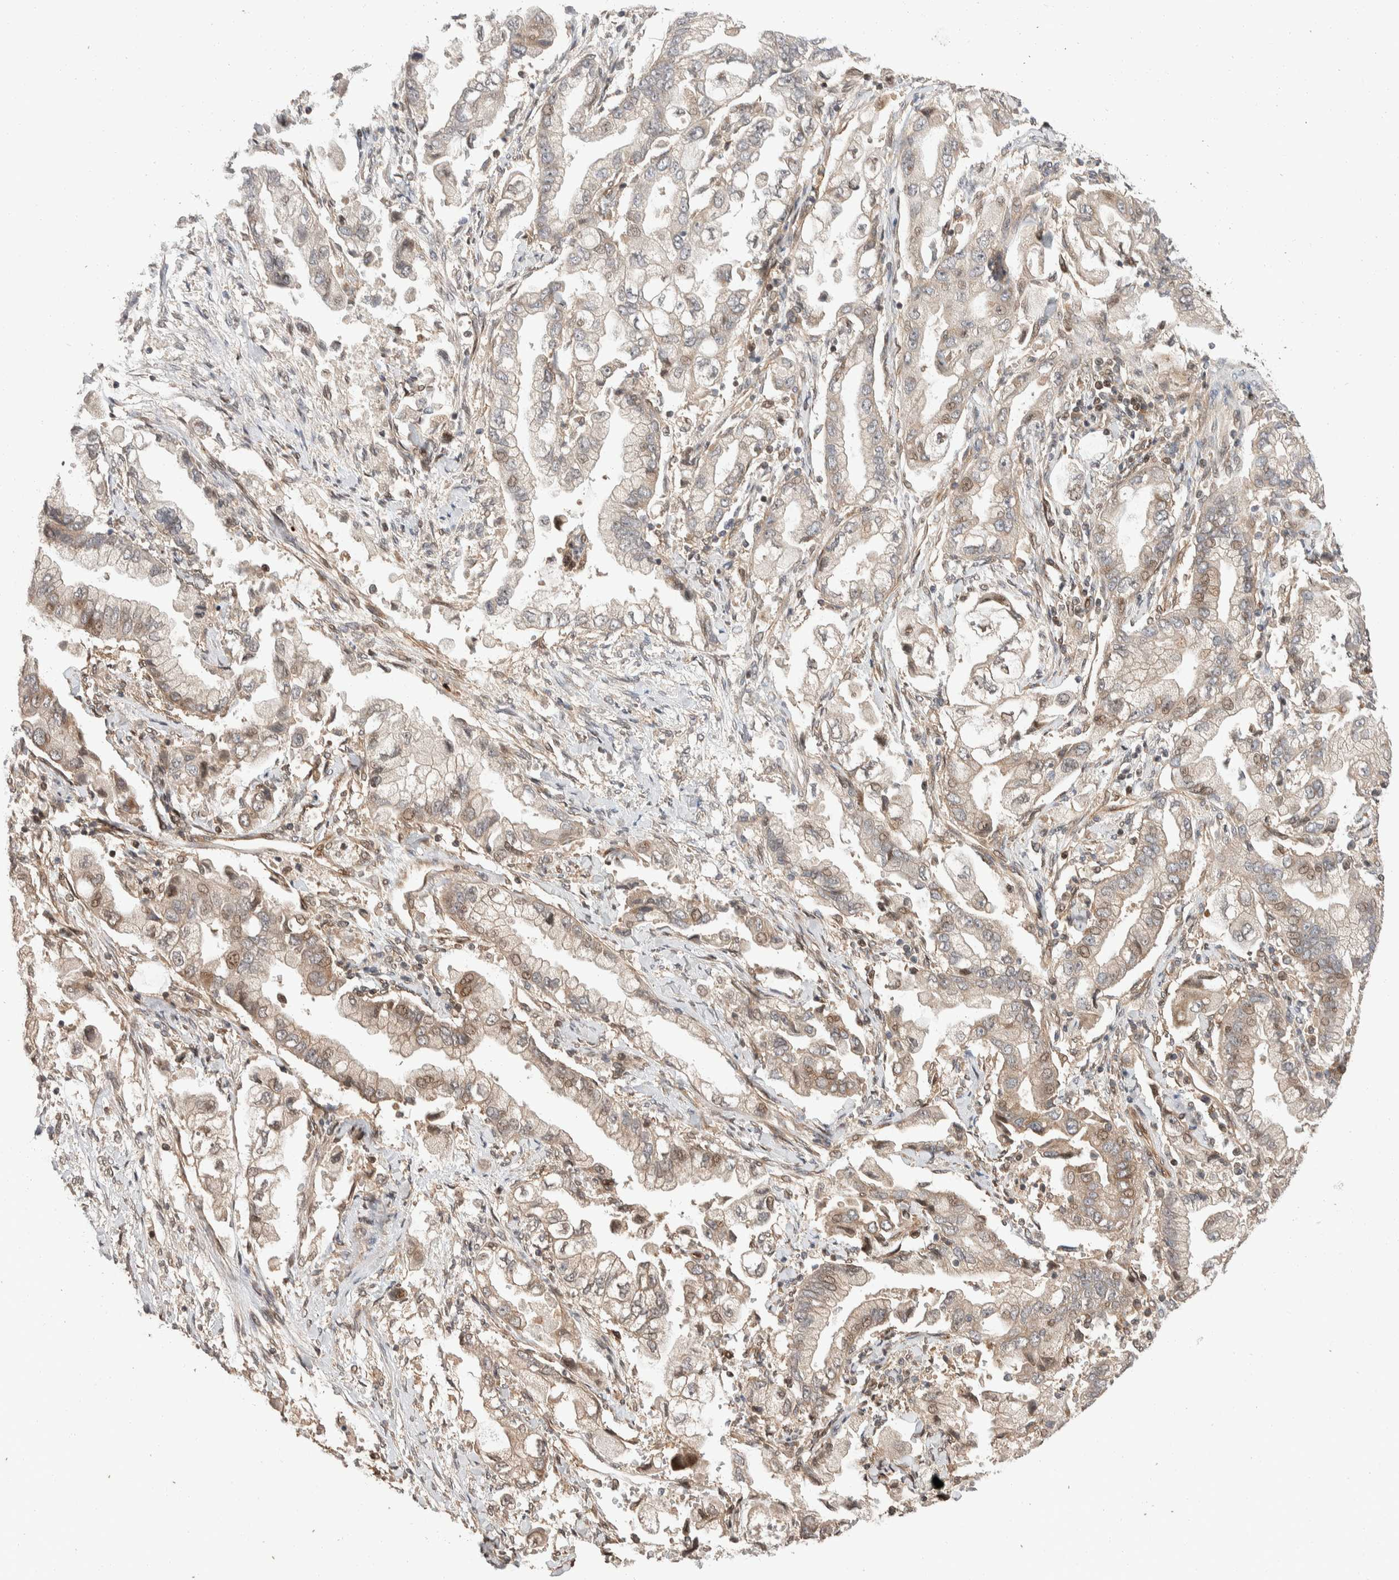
{"staining": {"intensity": "weak", "quantity": "25%-75%", "location": "cytoplasmic/membranous,nuclear"}, "tissue": "stomach cancer", "cell_type": "Tumor cells", "image_type": "cancer", "snomed": [{"axis": "morphology", "description": "Normal tissue, NOS"}, {"axis": "morphology", "description": "Adenocarcinoma, NOS"}, {"axis": "topography", "description": "Stomach"}], "caption": "Stomach cancer (adenocarcinoma) was stained to show a protein in brown. There is low levels of weak cytoplasmic/membranous and nuclear positivity in approximately 25%-75% of tumor cells.", "gene": "ERC1", "patient": {"sex": "male", "age": 62}}